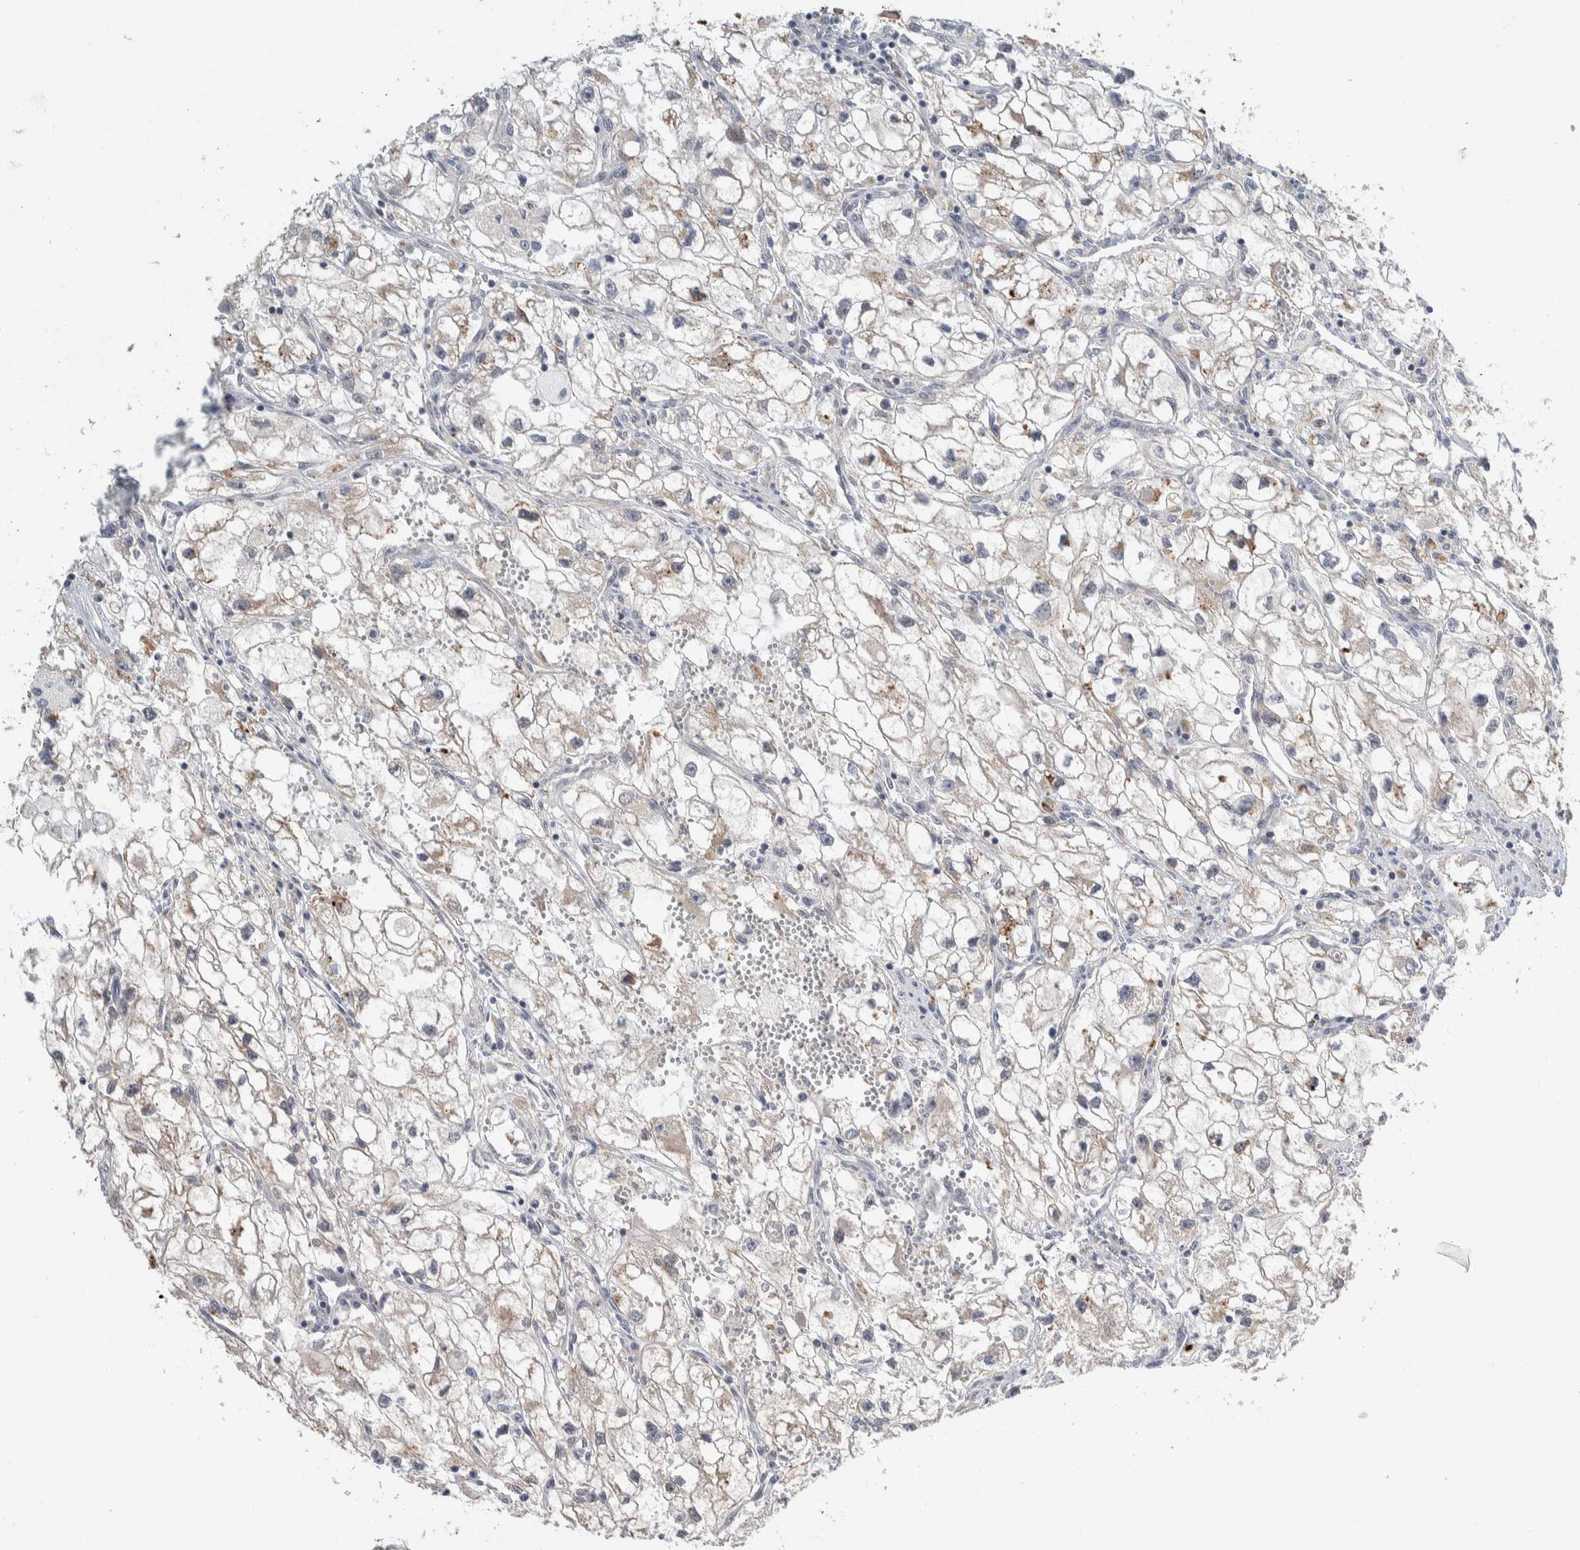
{"staining": {"intensity": "weak", "quantity": "<25%", "location": "cytoplasmic/membranous"}, "tissue": "renal cancer", "cell_type": "Tumor cells", "image_type": "cancer", "snomed": [{"axis": "morphology", "description": "Adenocarcinoma, NOS"}, {"axis": "topography", "description": "Kidney"}], "caption": "Protein analysis of renal cancer (adenocarcinoma) demonstrates no significant positivity in tumor cells. (DAB (3,3'-diaminobenzidine) IHC with hematoxylin counter stain).", "gene": "SHPK", "patient": {"sex": "female", "age": 70}}